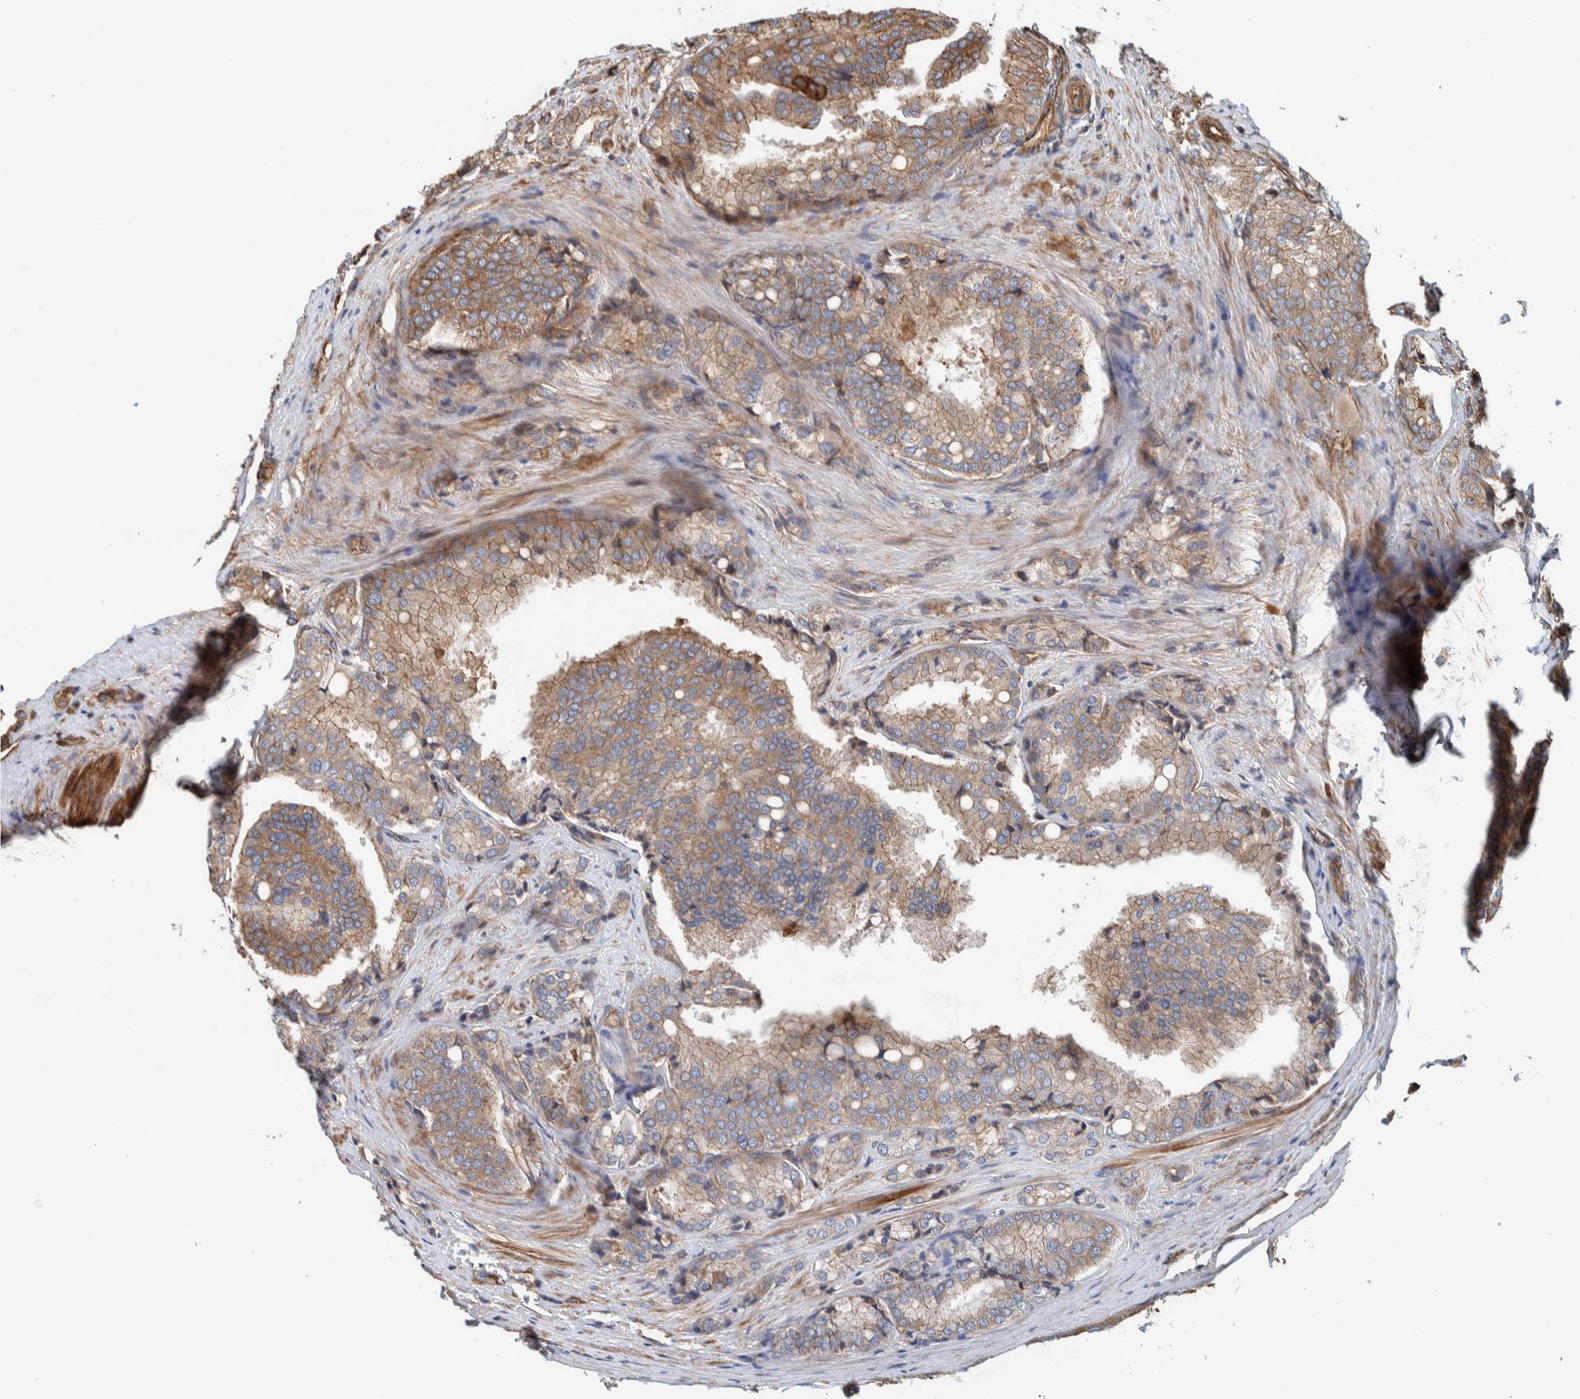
{"staining": {"intensity": "weak", "quantity": ">75%", "location": "cytoplasmic/membranous"}, "tissue": "prostate cancer", "cell_type": "Tumor cells", "image_type": "cancer", "snomed": [{"axis": "morphology", "description": "Adenocarcinoma, High grade"}, {"axis": "topography", "description": "Prostate"}], "caption": "The image exhibits immunohistochemical staining of prostate cancer (adenocarcinoma (high-grade)). There is weak cytoplasmic/membranous expression is appreciated in approximately >75% of tumor cells.", "gene": "PKD1L1", "patient": {"sex": "male", "age": 50}}